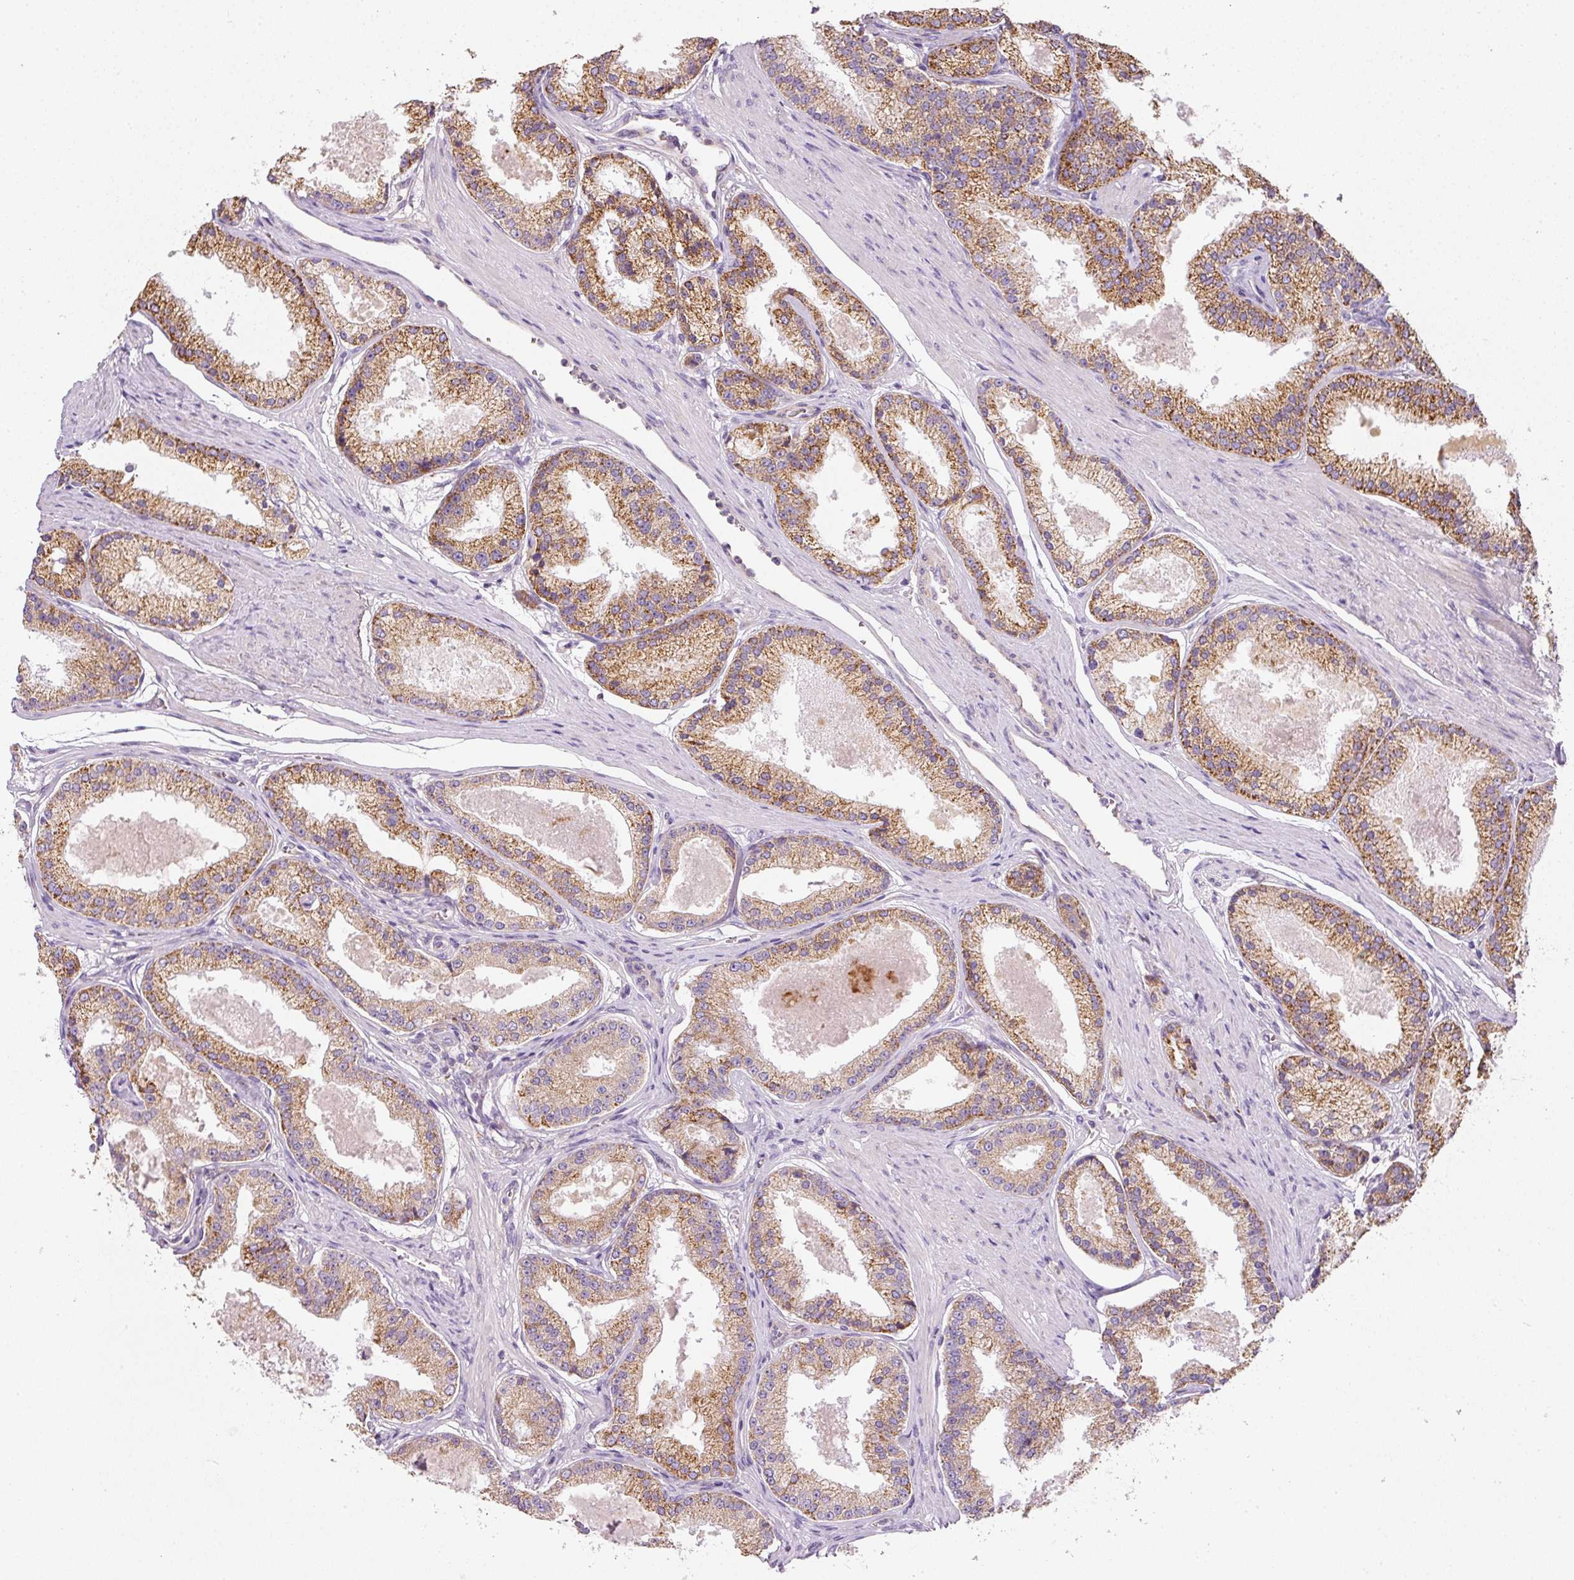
{"staining": {"intensity": "moderate", "quantity": ">75%", "location": "cytoplasmic/membranous"}, "tissue": "prostate cancer", "cell_type": "Tumor cells", "image_type": "cancer", "snomed": [{"axis": "morphology", "description": "Adenocarcinoma, Low grade"}, {"axis": "topography", "description": "Prostate"}], "caption": "Prostate cancer (adenocarcinoma (low-grade)) stained with DAB immunohistochemistry (IHC) shows medium levels of moderate cytoplasmic/membranous positivity in about >75% of tumor cells.", "gene": "MORN4", "patient": {"sex": "male", "age": 59}}